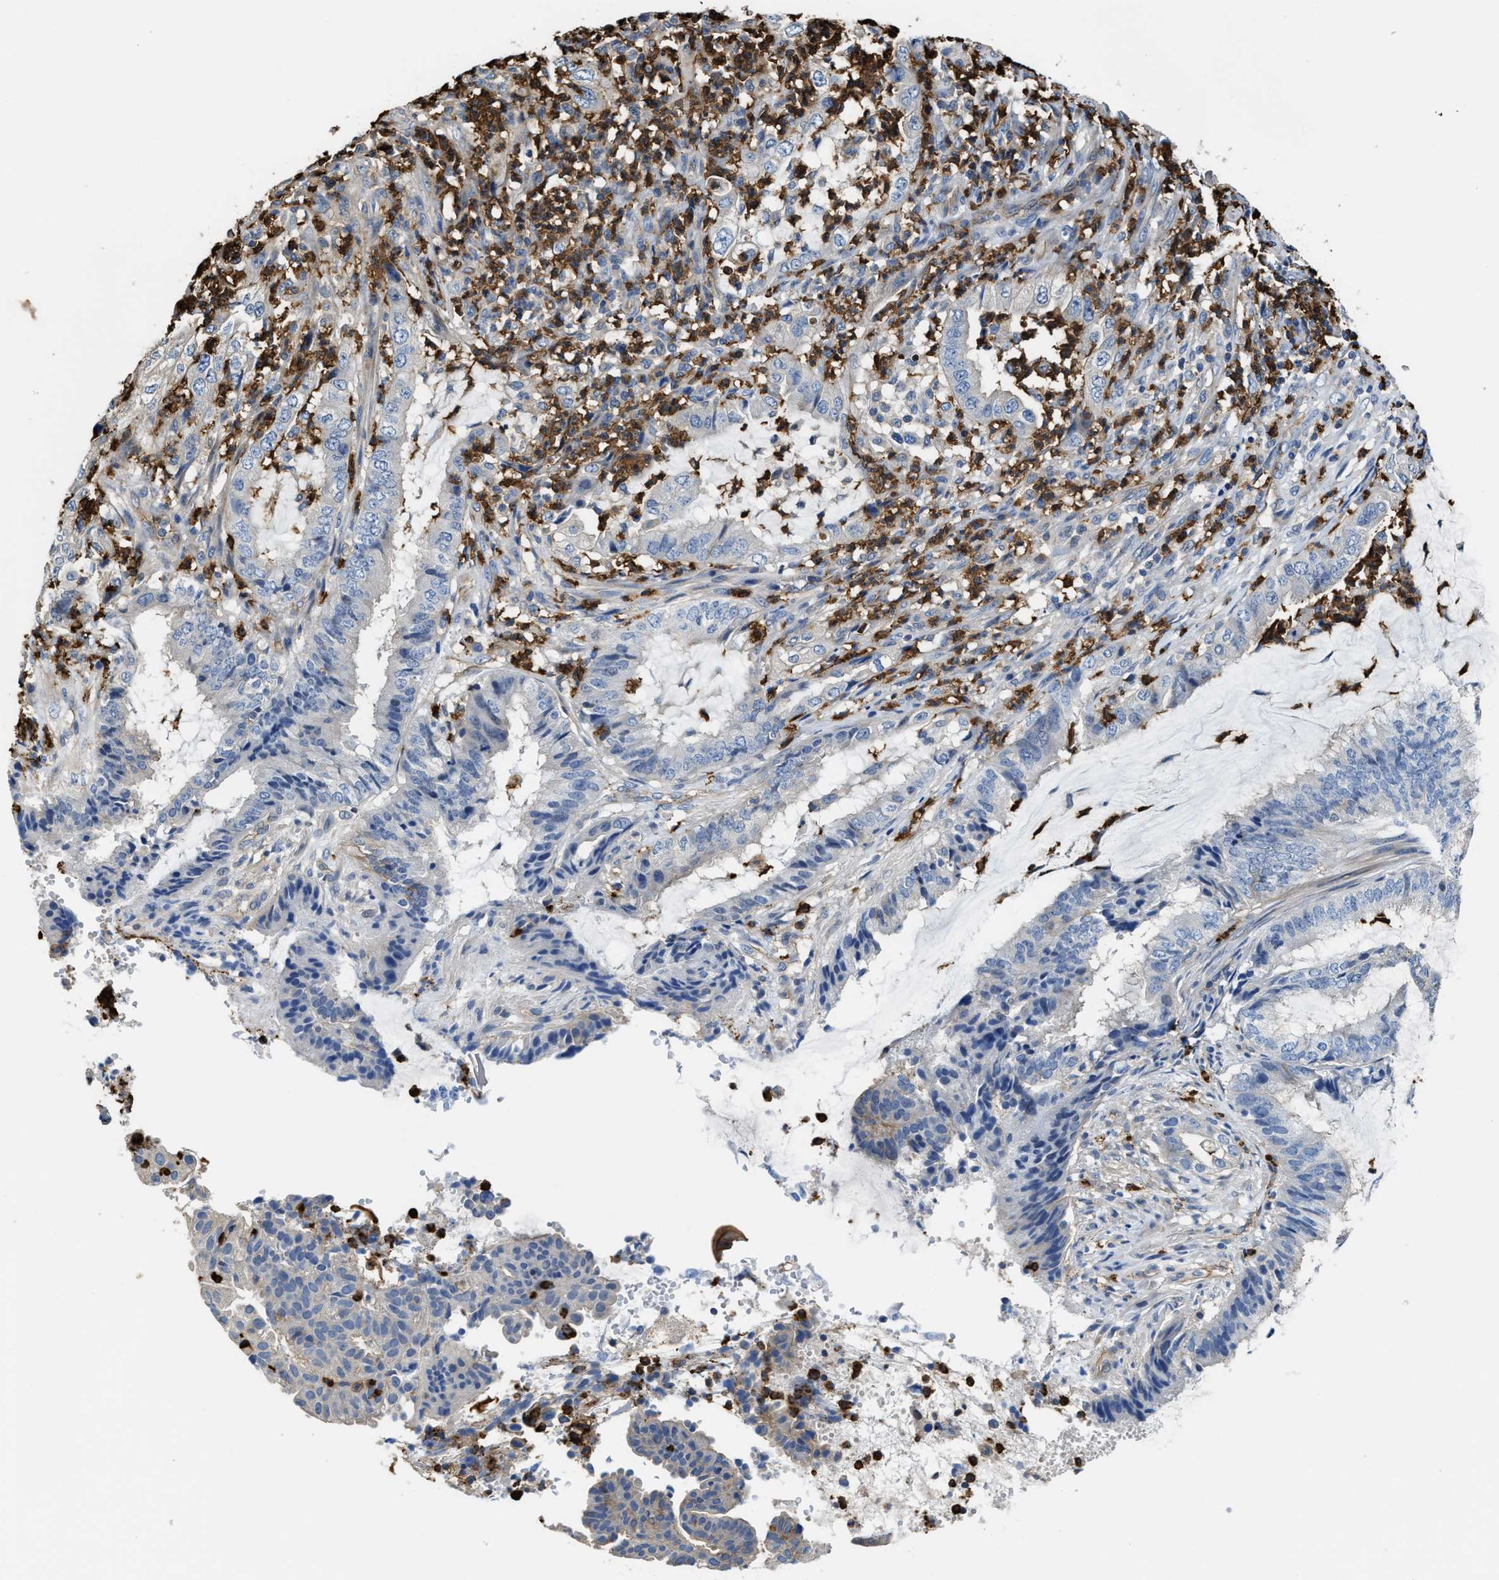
{"staining": {"intensity": "negative", "quantity": "none", "location": "none"}, "tissue": "endometrial cancer", "cell_type": "Tumor cells", "image_type": "cancer", "snomed": [{"axis": "morphology", "description": "Adenocarcinoma, NOS"}, {"axis": "topography", "description": "Endometrium"}], "caption": "Tumor cells show no significant protein staining in endometrial cancer.", "gene": "TRAF6", "patient": {"sex": "female", "age": 51}}